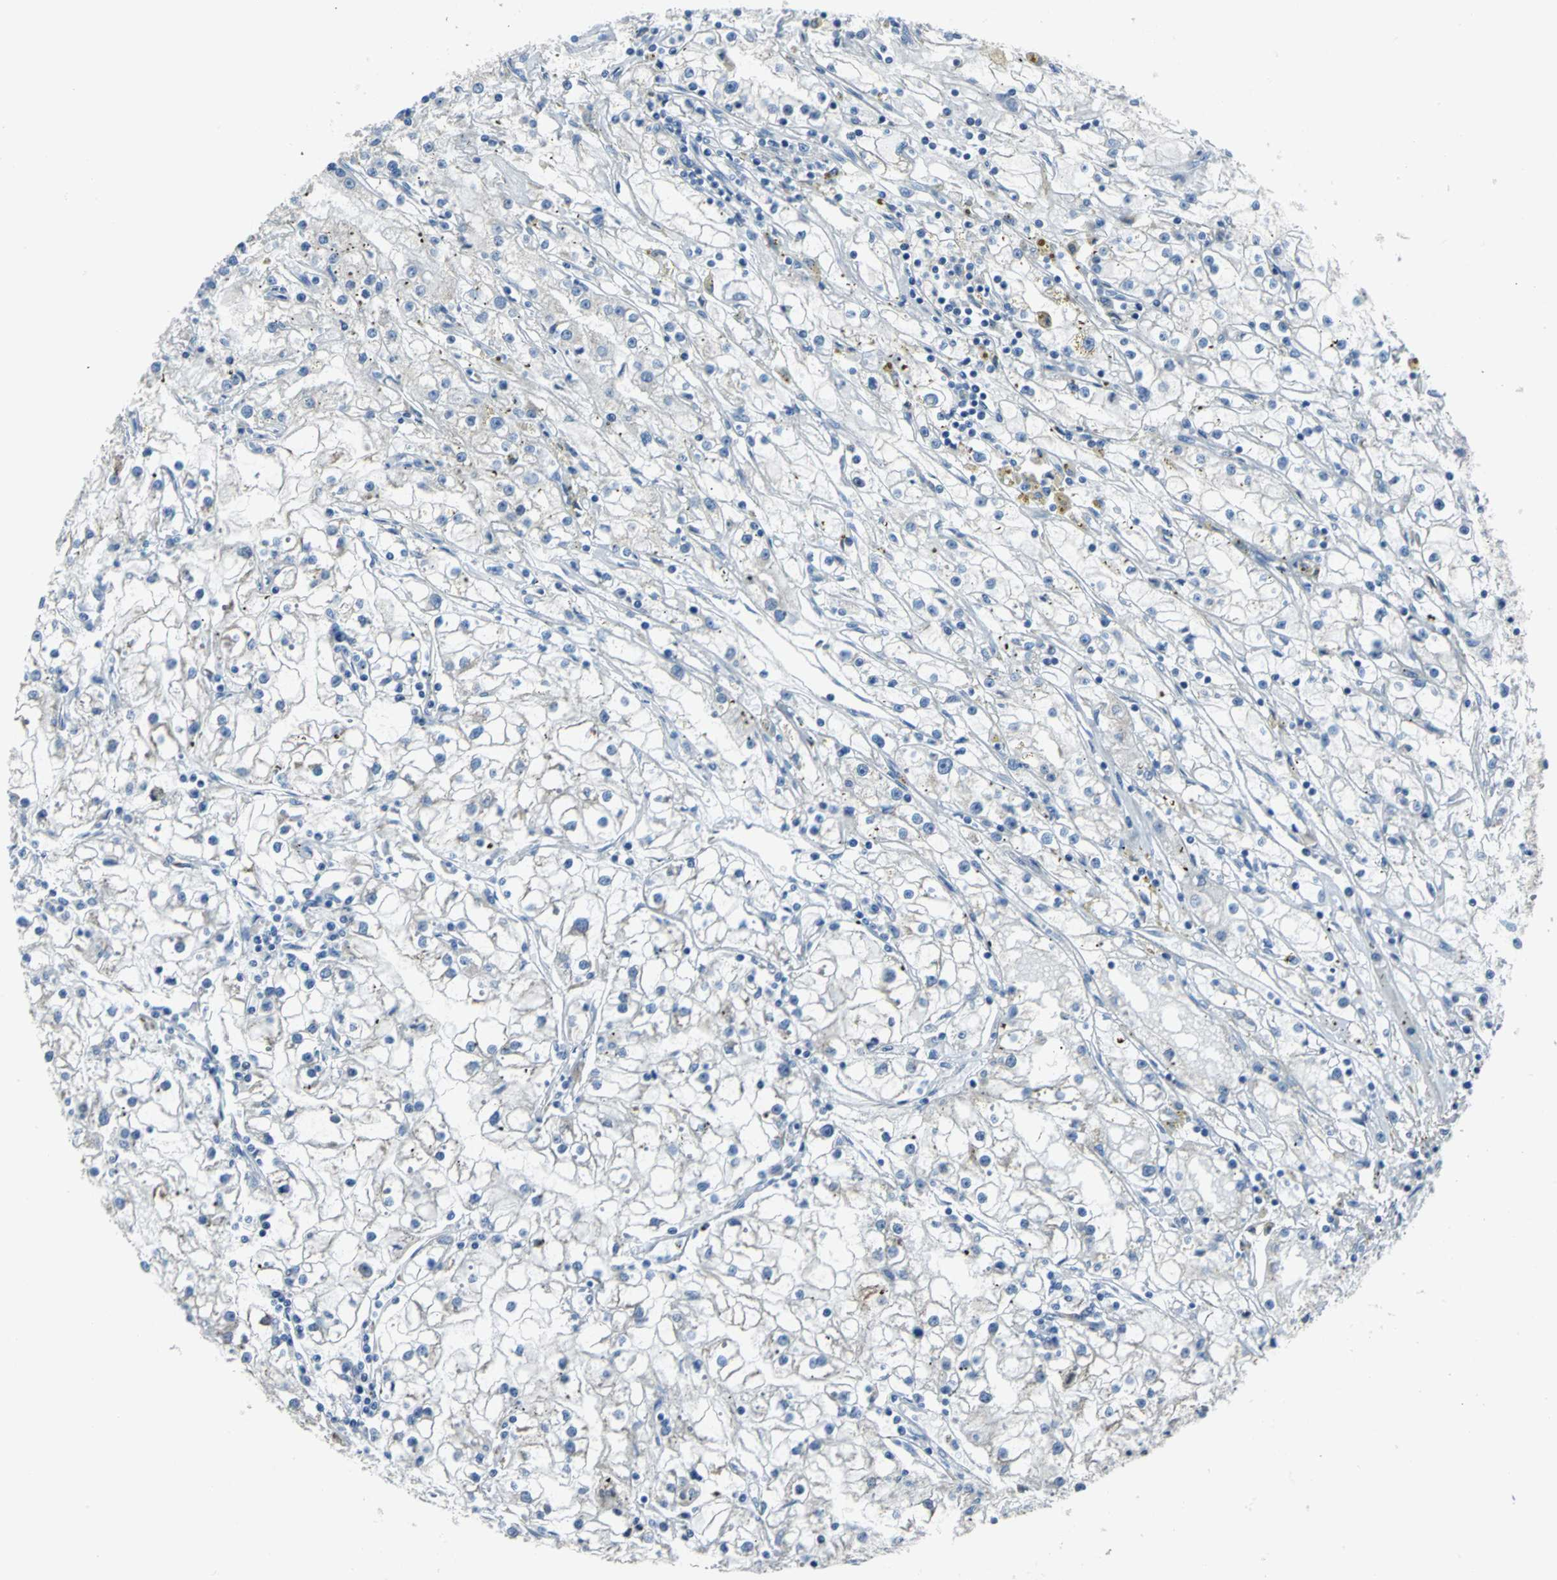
{"staining": {"intensity": "negative", "quantity": "none", "location": "none"}, "tissue": "renal cancer", "cell_type": "Tumor cells", "image_type": "cancer", "snomed": [{"axis": "morphology", "description": "Adenocarcinoma, NOS"}, {"axis": "topography", "description": "Kidney"}], "caption": "Human adenocarcinoma (renal) stained for a protein using IHC exhibits no staining in tumor cells.", "gene": "EIF5A", "patient": {"sex": "male", "age": 56}}